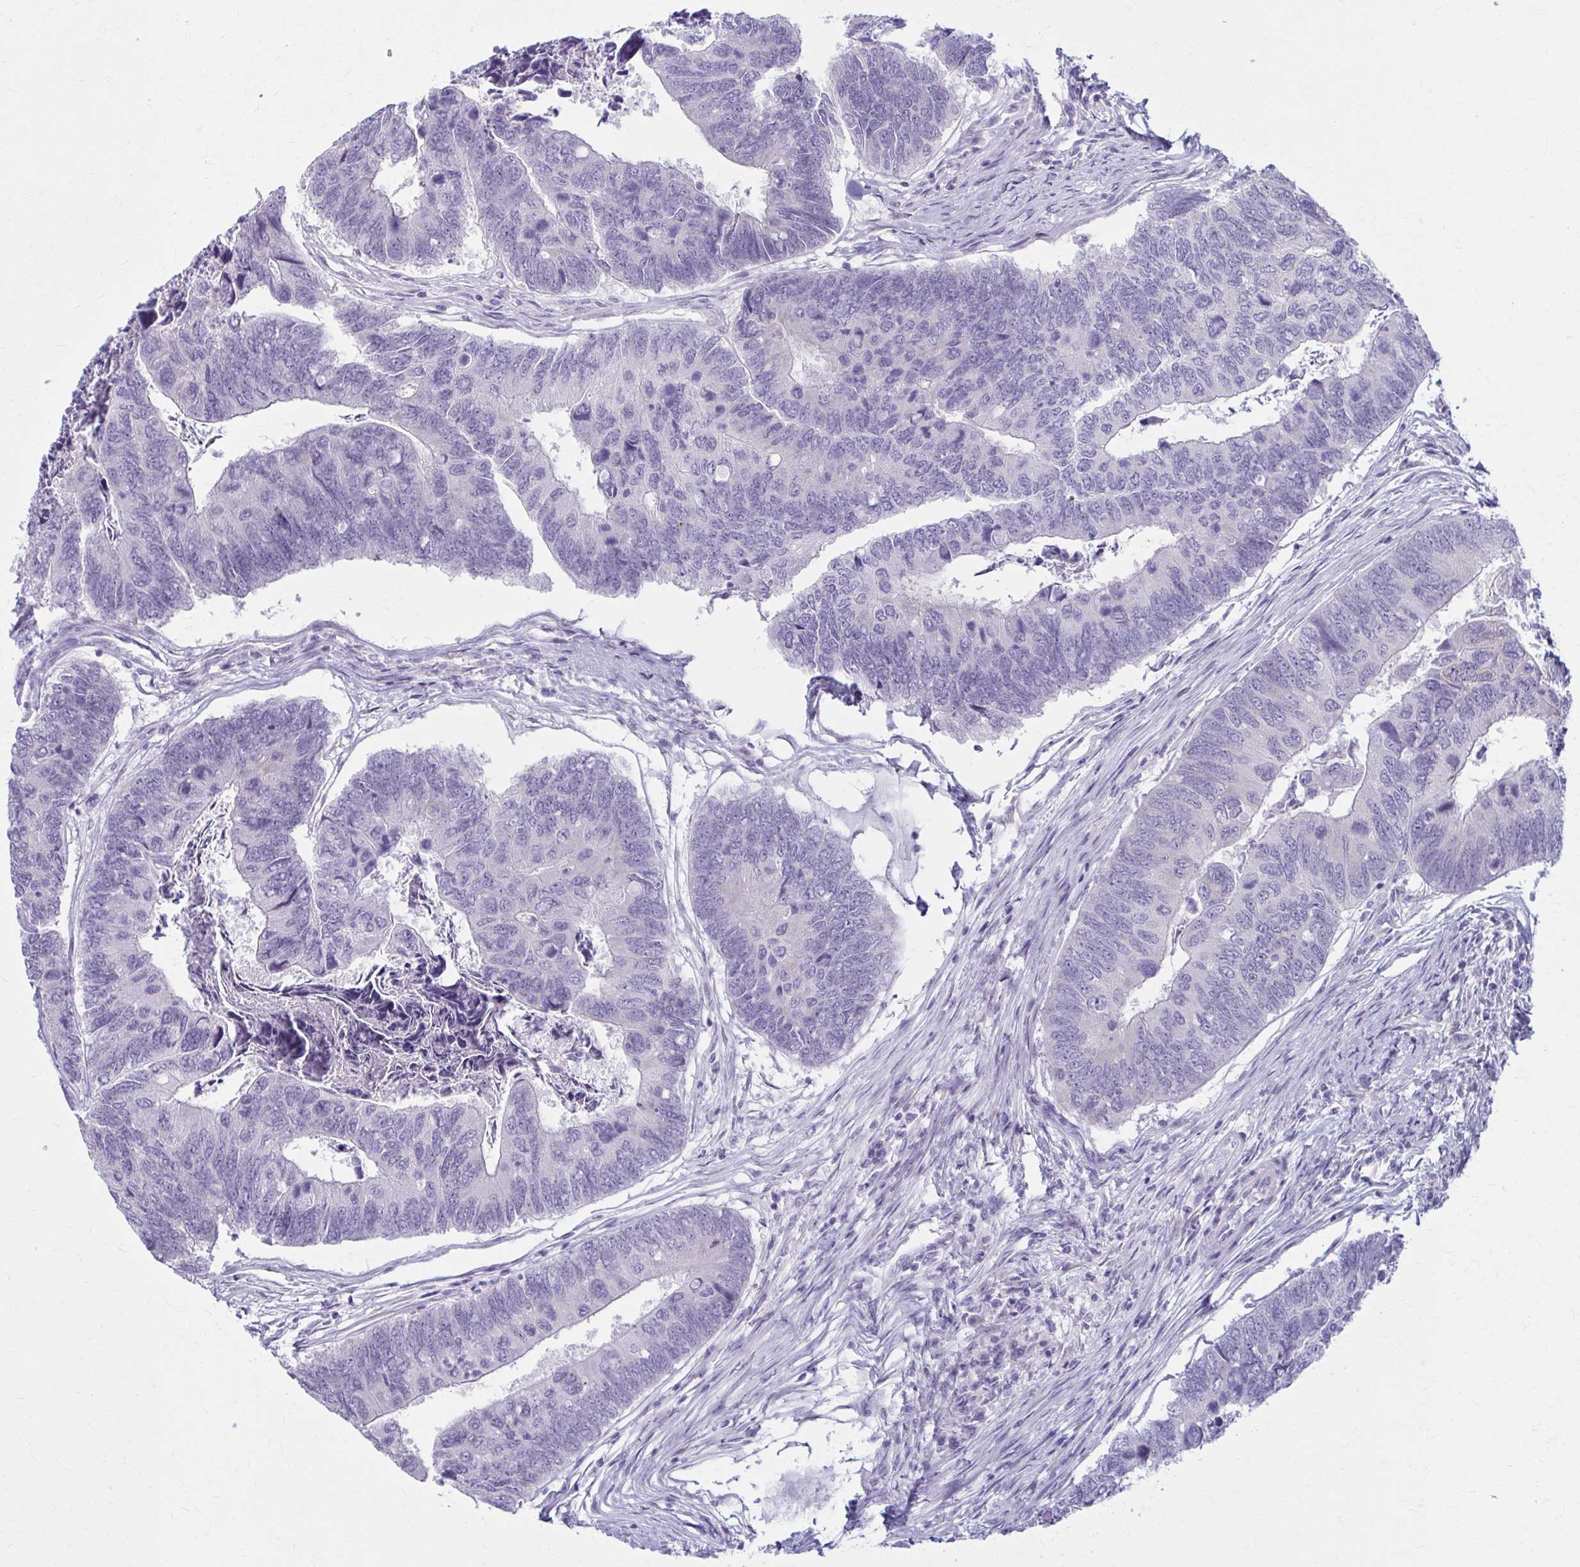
{"staining": {"intensity": "negative", "quantity": "none", "location": "none"}, "tissue": "colorectal cancer", "cell_type": "Tumor cells", "image_type": "cancer", "snomed": [{"axis": "morphology", "description": "Adenocarcinoma, NOS"}, {"axis": "topography", "description": "Colon"}], "caption": "A photomicrograph of colorectal adenocarcinoma stained for a protein demonstrates no brown staining in tumor cells.", "gene": "PRKRA", "patient": {"sex": "female", "age": 67}}